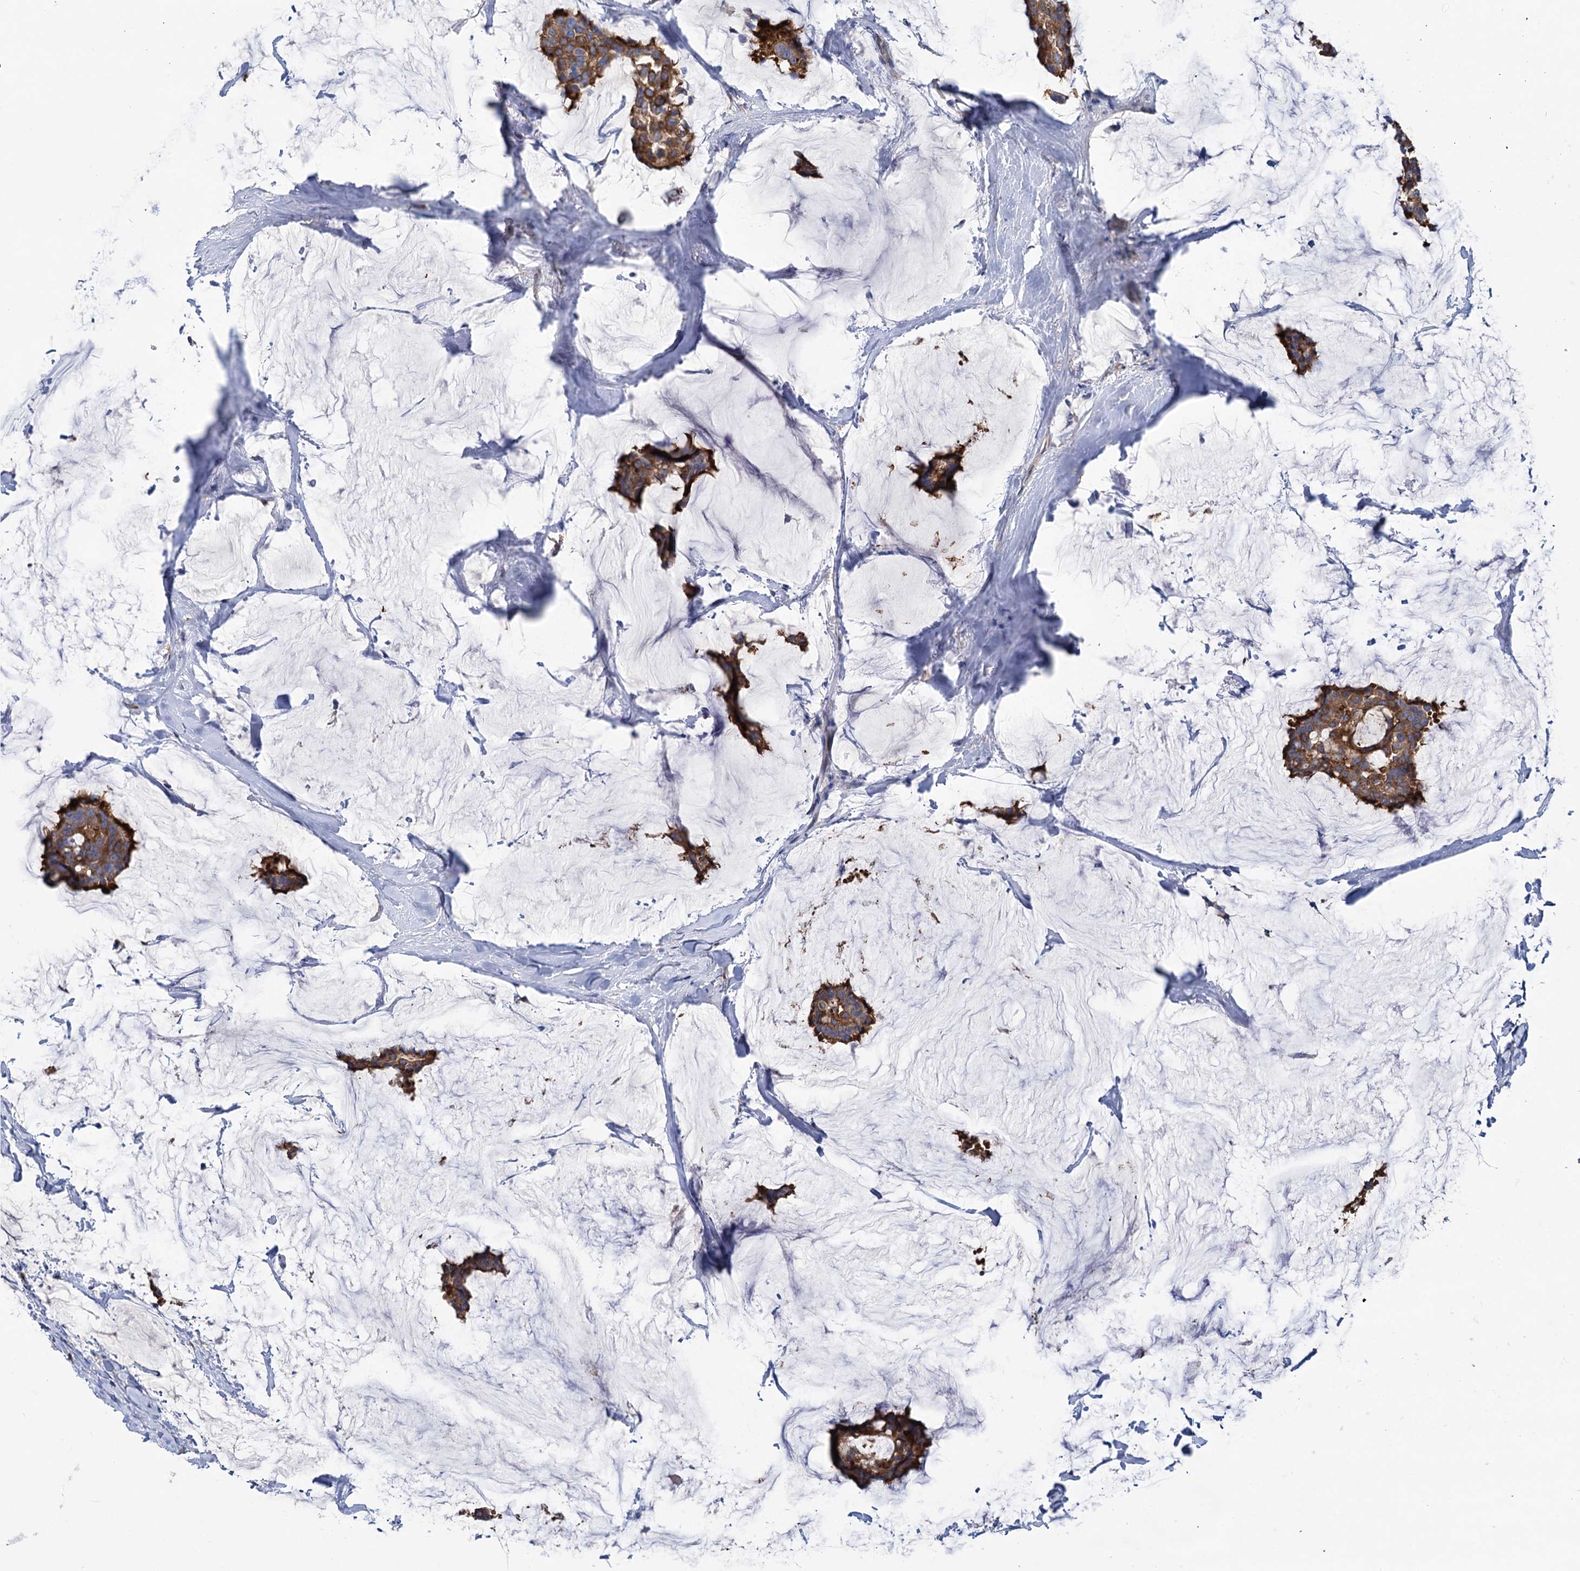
{"staining": {"intensity": "strong", "quantity": ">75%", "location": "cytoplasmic/membranous"}, "tissue": "breast cancer", "cell_type": "Tumor cells", "image_type": "cancer", "snomed": [{"axis": "morphology", "description": "Duct carcinoma"}, {"axis": "topography", "description": "Breast"}], "caption": "Immunohistochemistry micrograph of human breast intraductal carcinoma stained for a protein (brown), which exhibits high levels of strong cytoplasmic/membranous expression in about >75% of tumor cells.", "gene": "ZNRD2", "patient": {"sex": "female", "age": 93}}